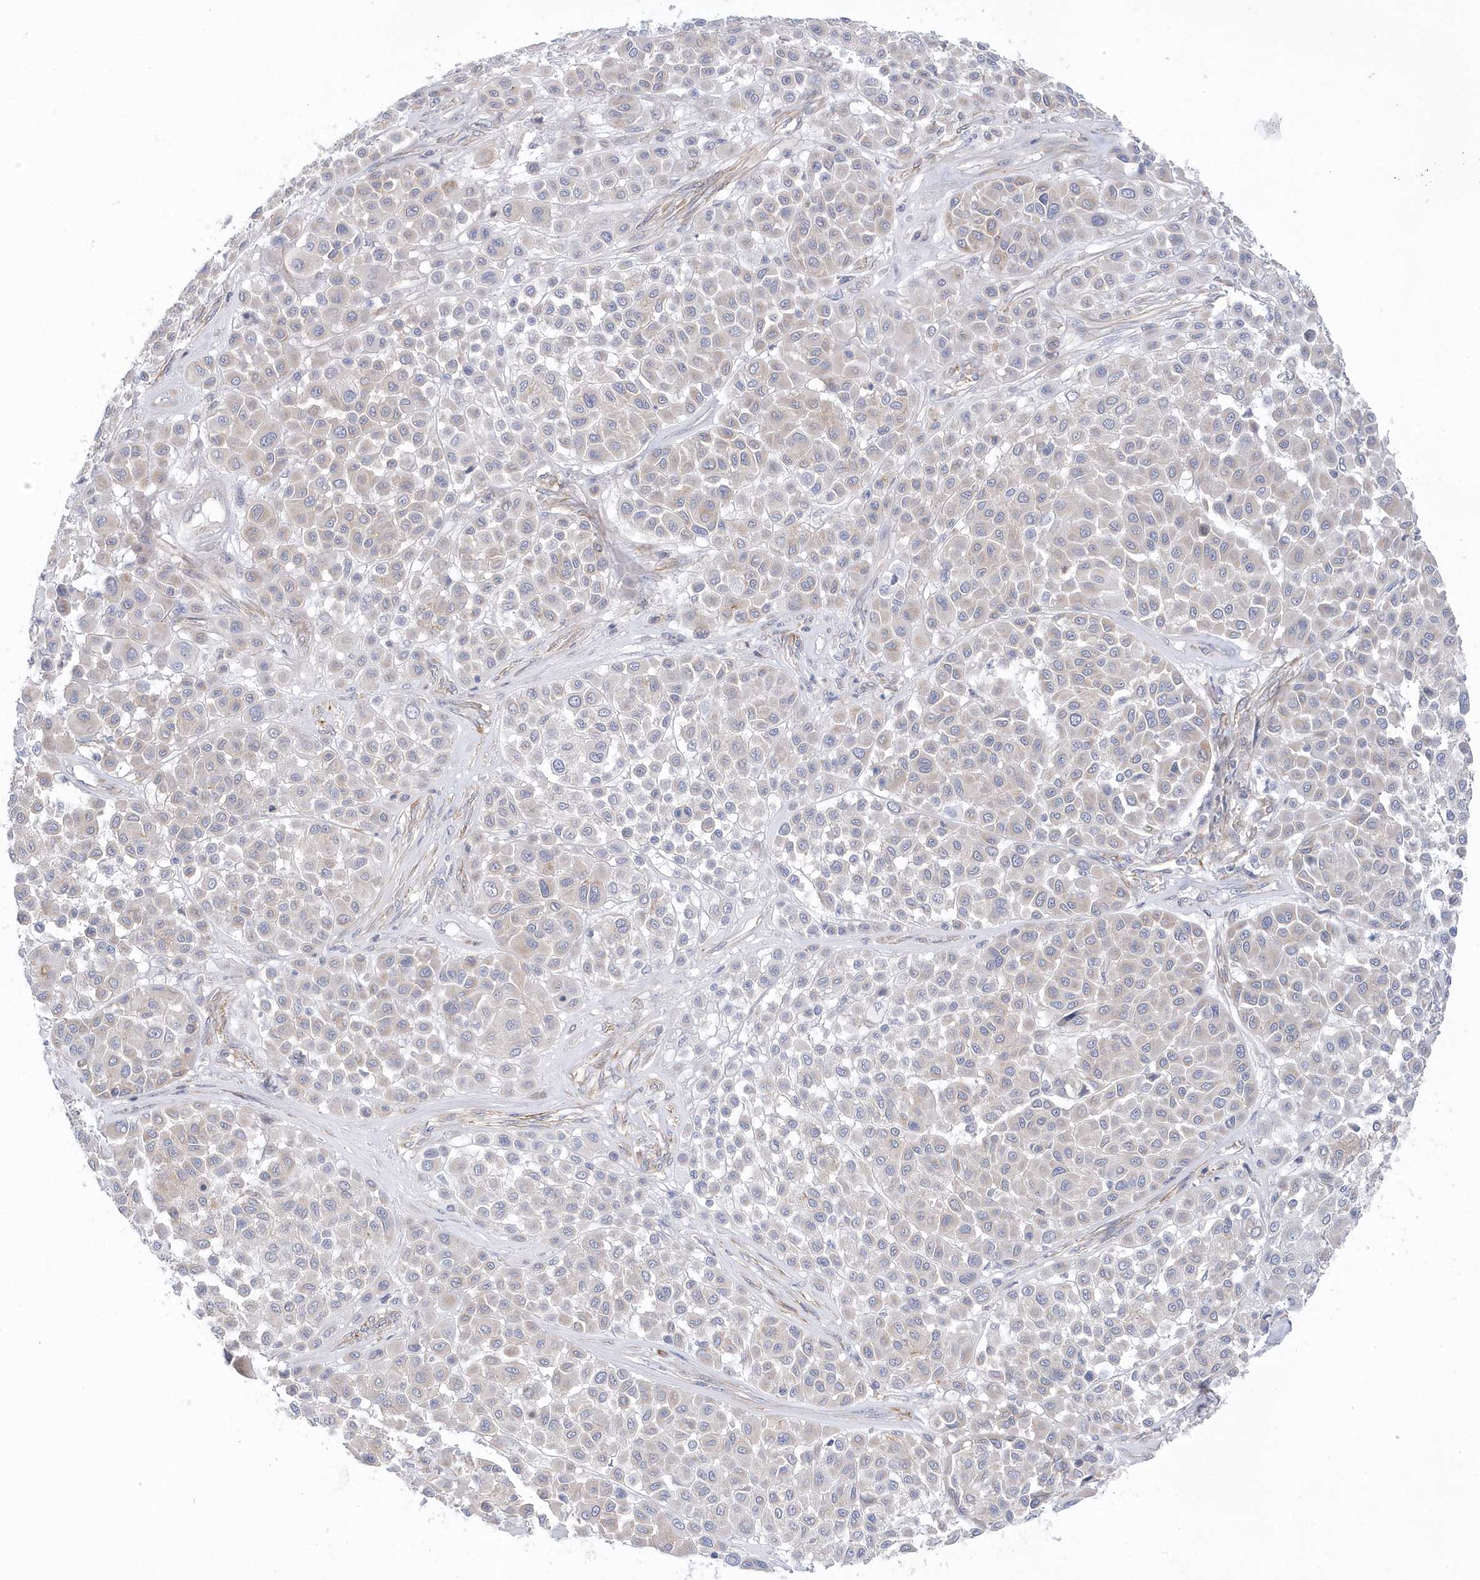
{"staining": {"intensity": "weak", "quantity": "<25%", "location": "cytoplasmic/membranous"}, "tissue": "melanoma", "cell_type": "Tumor cells", "image_type": "cancer", "snomed": [{"axis": "morphology", "description": "Malignant melanoma, Metastatic site"}, {"axis": "topography", "description": "Soft tissue"}], "caption": "A histopathology image of human malignant melanoma (metastatic site) is negative for staining in tumor cells.", "gene": "ANAPC1", "patient": {"sex": "male", "age": 41}}